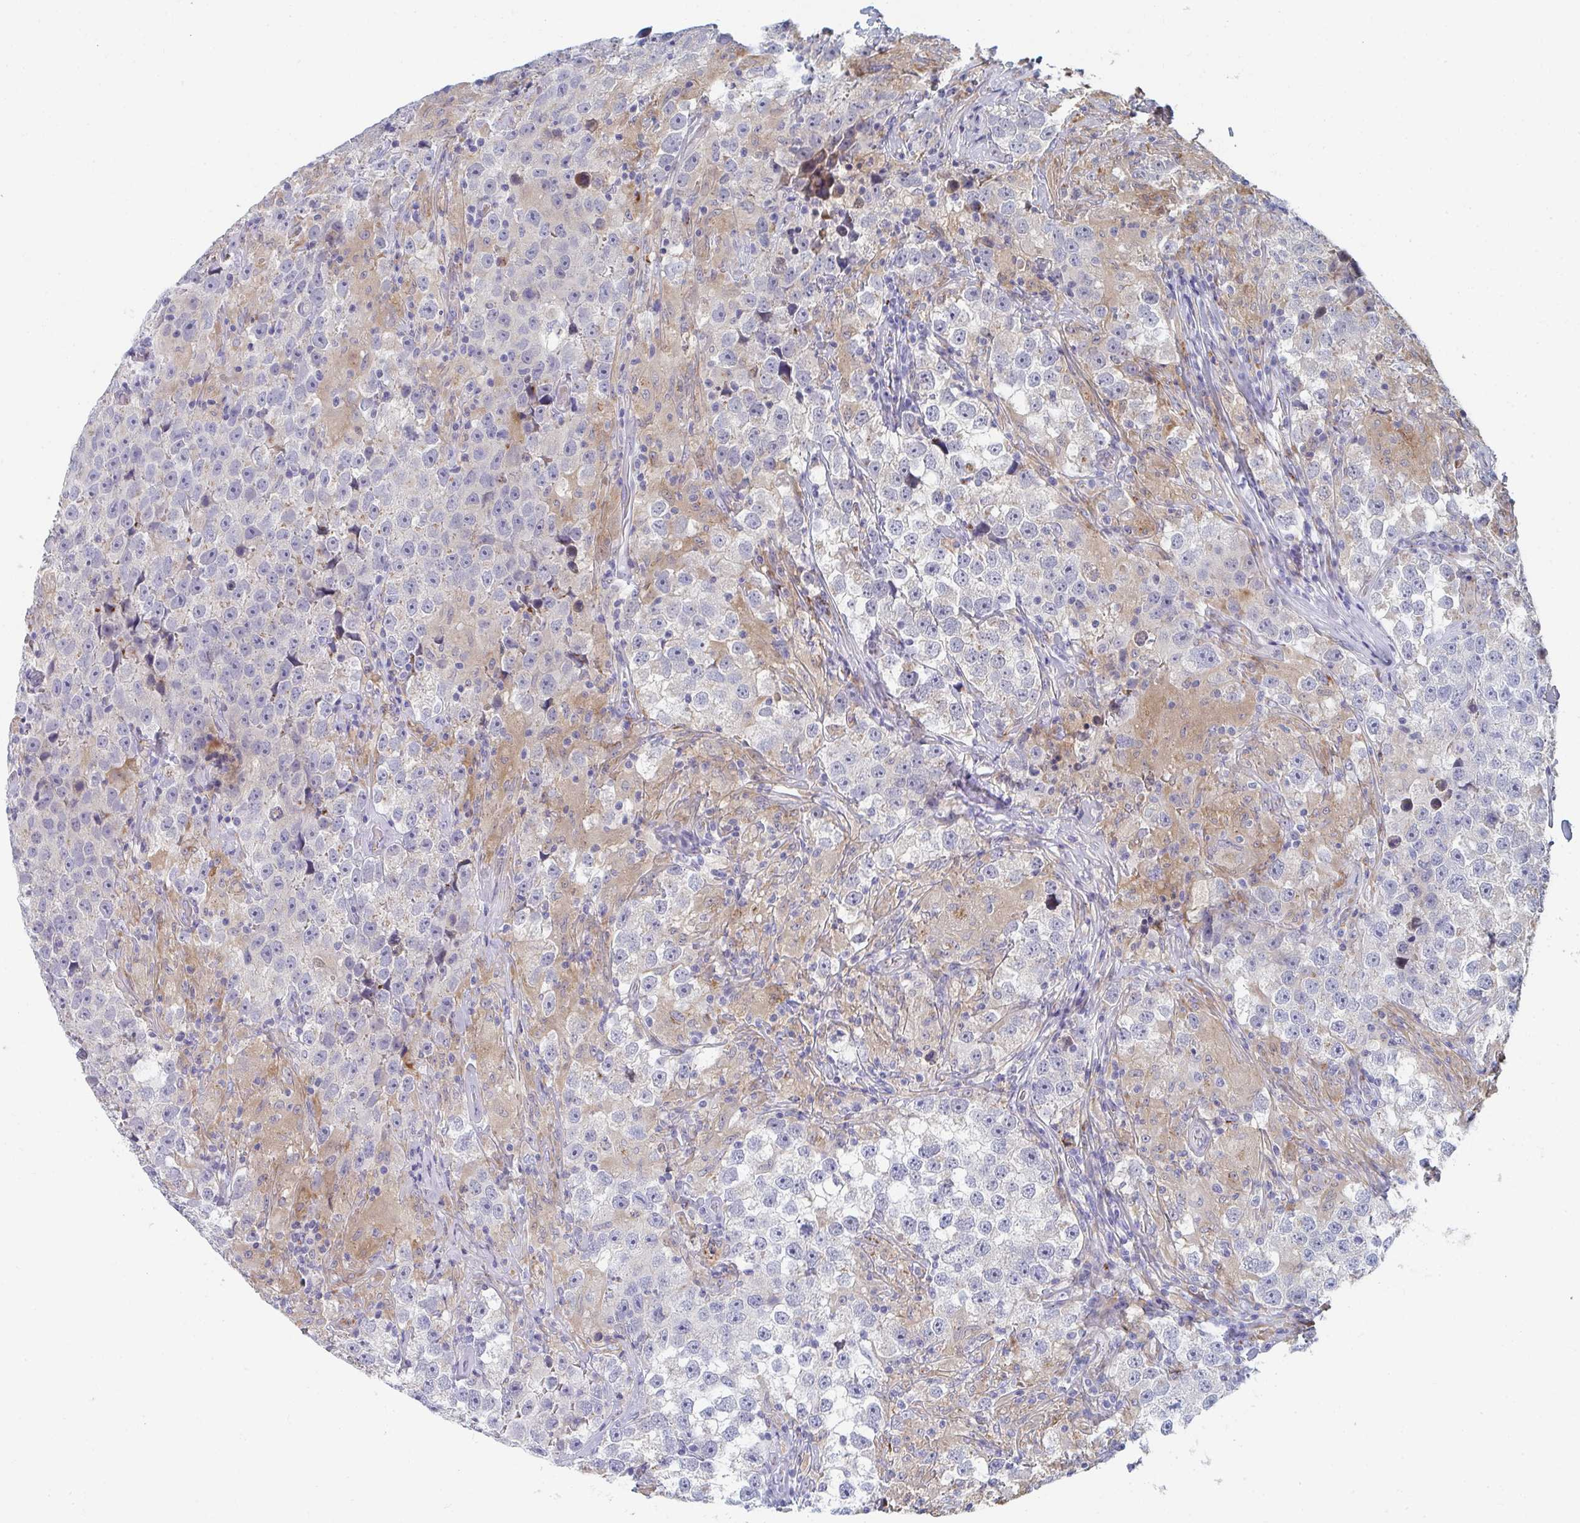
{"staining": {"intensity": "negative", "quantity": "none", "location": "none"}, "tissue": "testis cancer", "cell_type": "Tumor cells", "image_type": "cancer", "snomed": [{"axis": "morphology", "description": "Seminoma, NOS"}, {"axis": "topography", "description": "Testis"}], "caption": "High magnification brightfield microscopy of testis cancer (seminoma) stained with DAB (brown) and counterstained with hematoxylin (blue): tumor cells show no significant expression.", "gene": "PSMG1", "patient": {"sex": "male", "age": 46}}